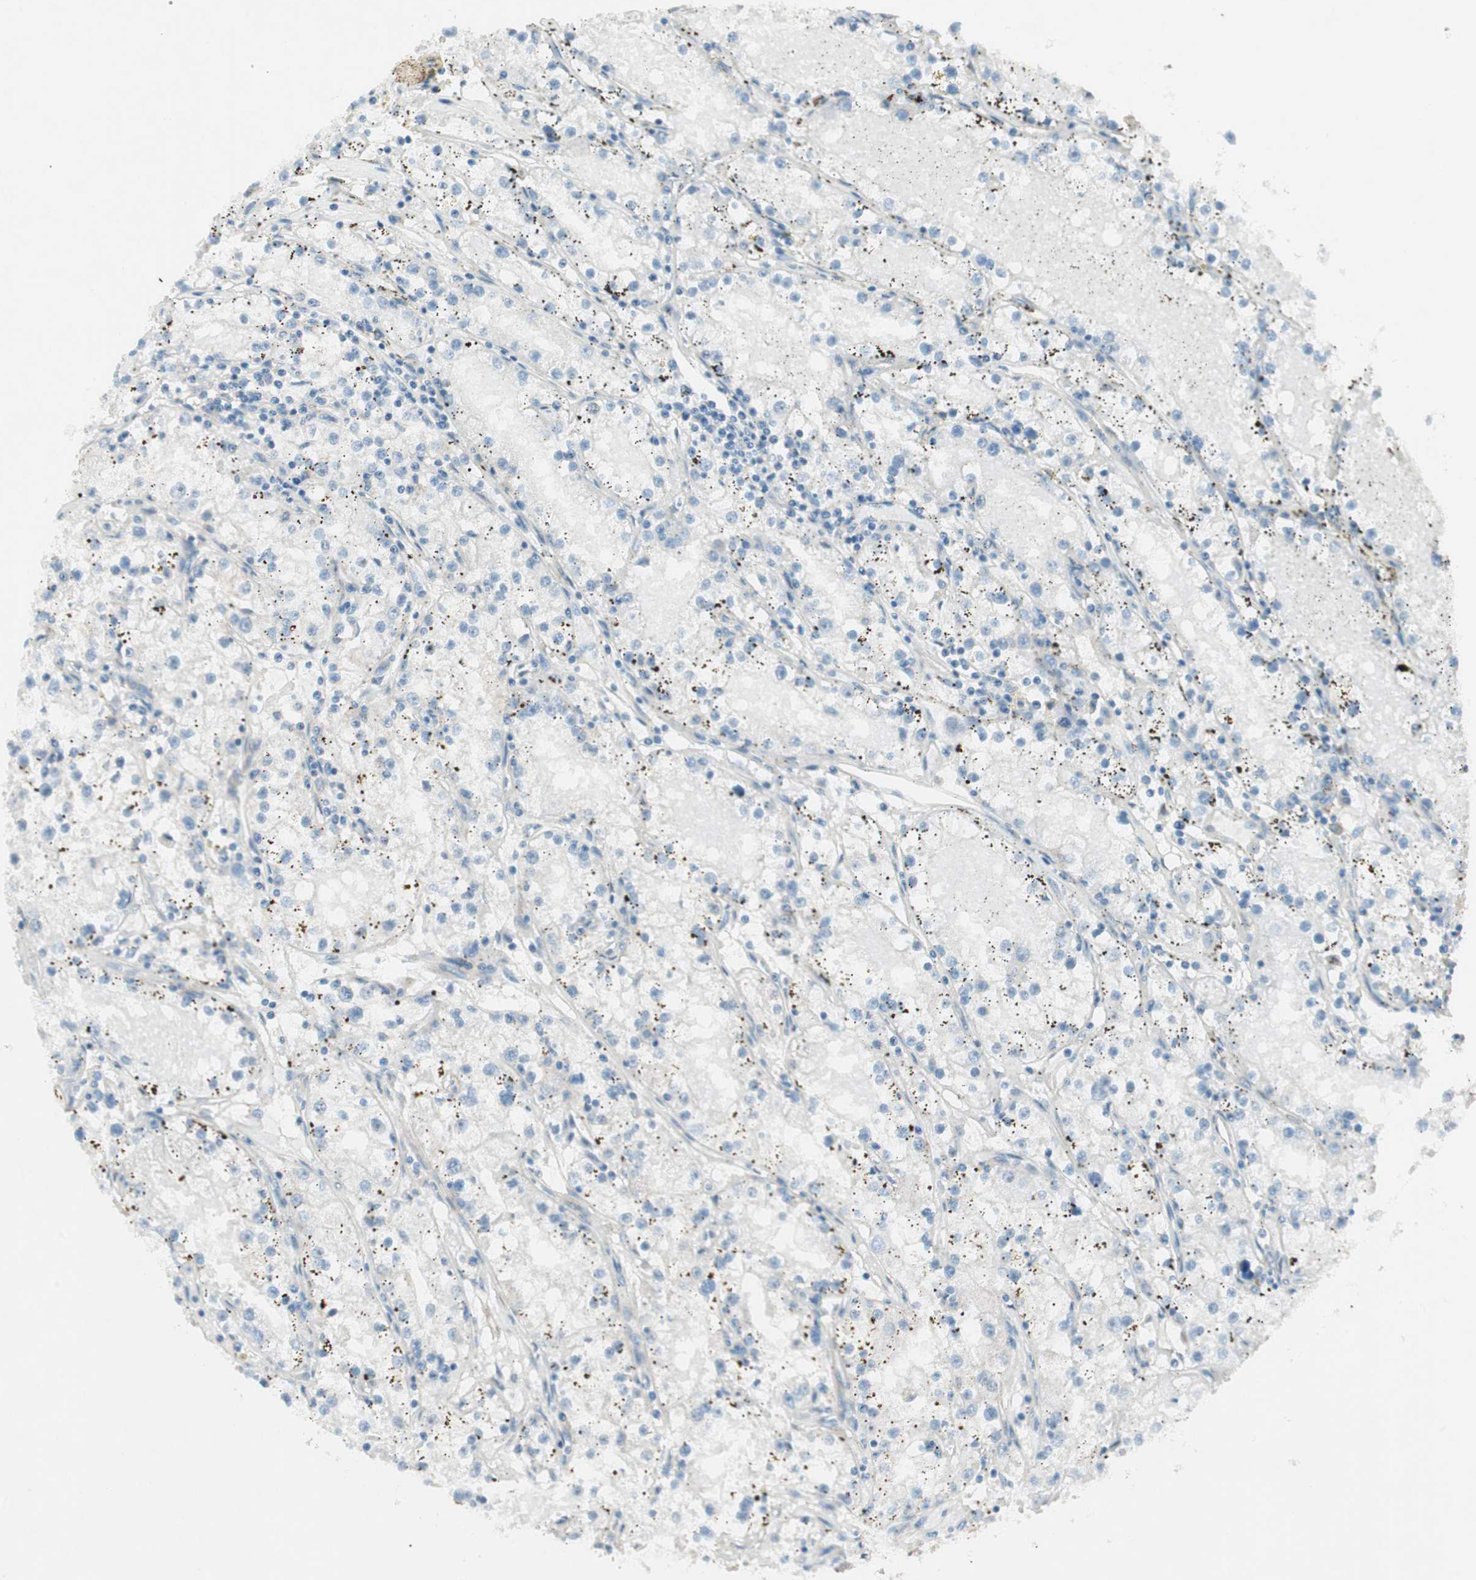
{"staining": {"intensity": "negative", "quantity": "none", "location": "none"}, "tissue": "renal cancer", "cell_type": "Tumor cells", "image_type": "cancer", "snomed": [{"axis": "morphology", "description": "Adenocarcinoma, NOS"}, {"axis": "topography", "description": "Kidney"}], "caption": "The photomicrograph shows no staining of tumor cells in renal cancer.", "gene": "CCL14", "patient": {"sex": "male", "age": 56}}